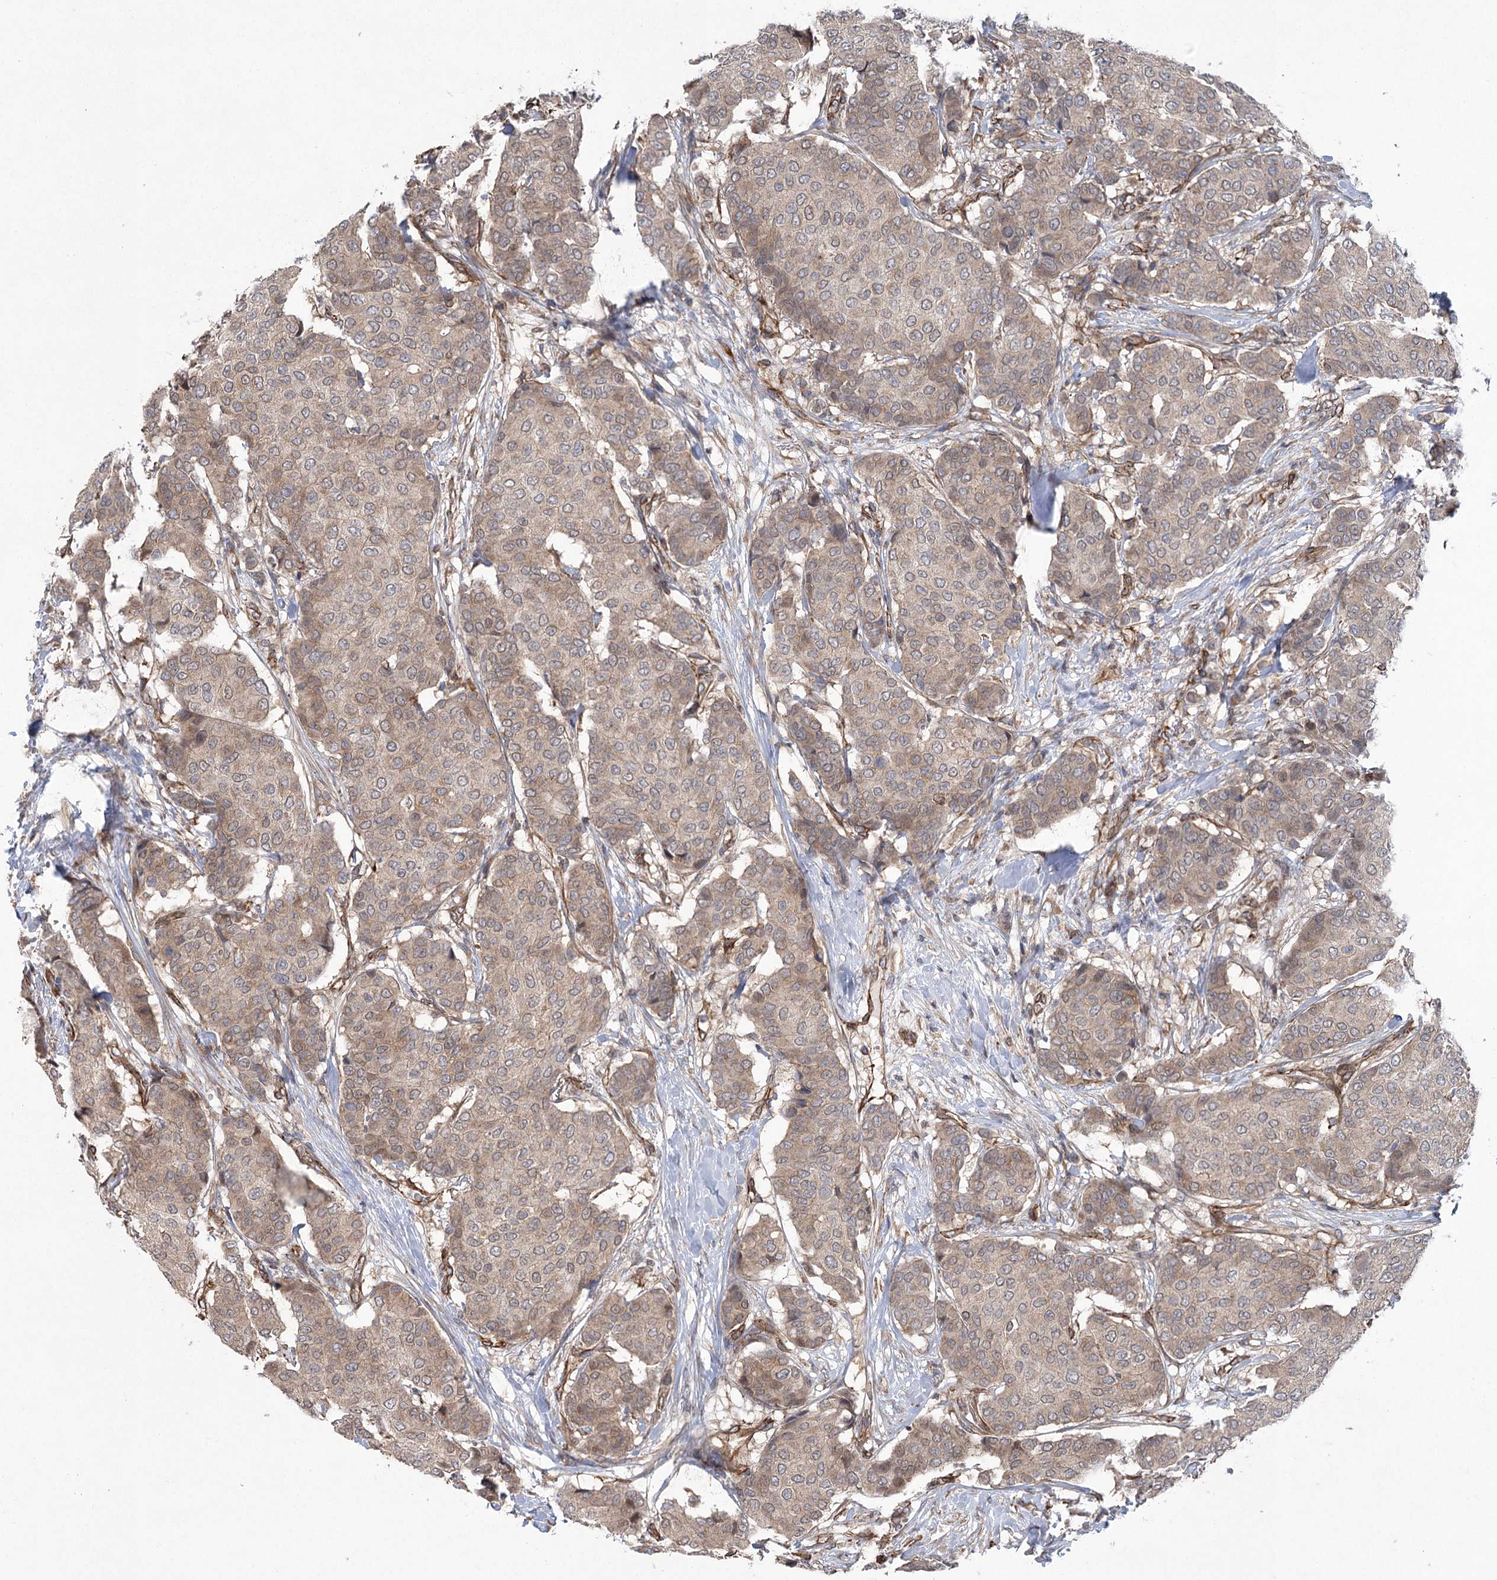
{"staining": {"intensity": "weak", "quantity": ">75%", "location": "cytoplasmic/membranous"}, "tissue": "breast cancer", "cell_type": "Tumor cells", "image_type": "cancer", "snomed": [{"axis": "morphology", "description": "Duct carcinoma"}, {"axis": "topography", "description": "Breast"}], "caption": "The micrograph reveals staining of breast cancer (invasive ductal carcinoma), revealing weak cytoplasmic/membranous protein staining (brown color) within tumor cells. The protein of interest is stained brown, and the nuclei are stained in blue (DAB (3,3'-diaminobenzidine) IHC with brightfield microscopy, high magnification).", "gene": "RWDD4", "patient": {"sex": "female", "age": 75}}